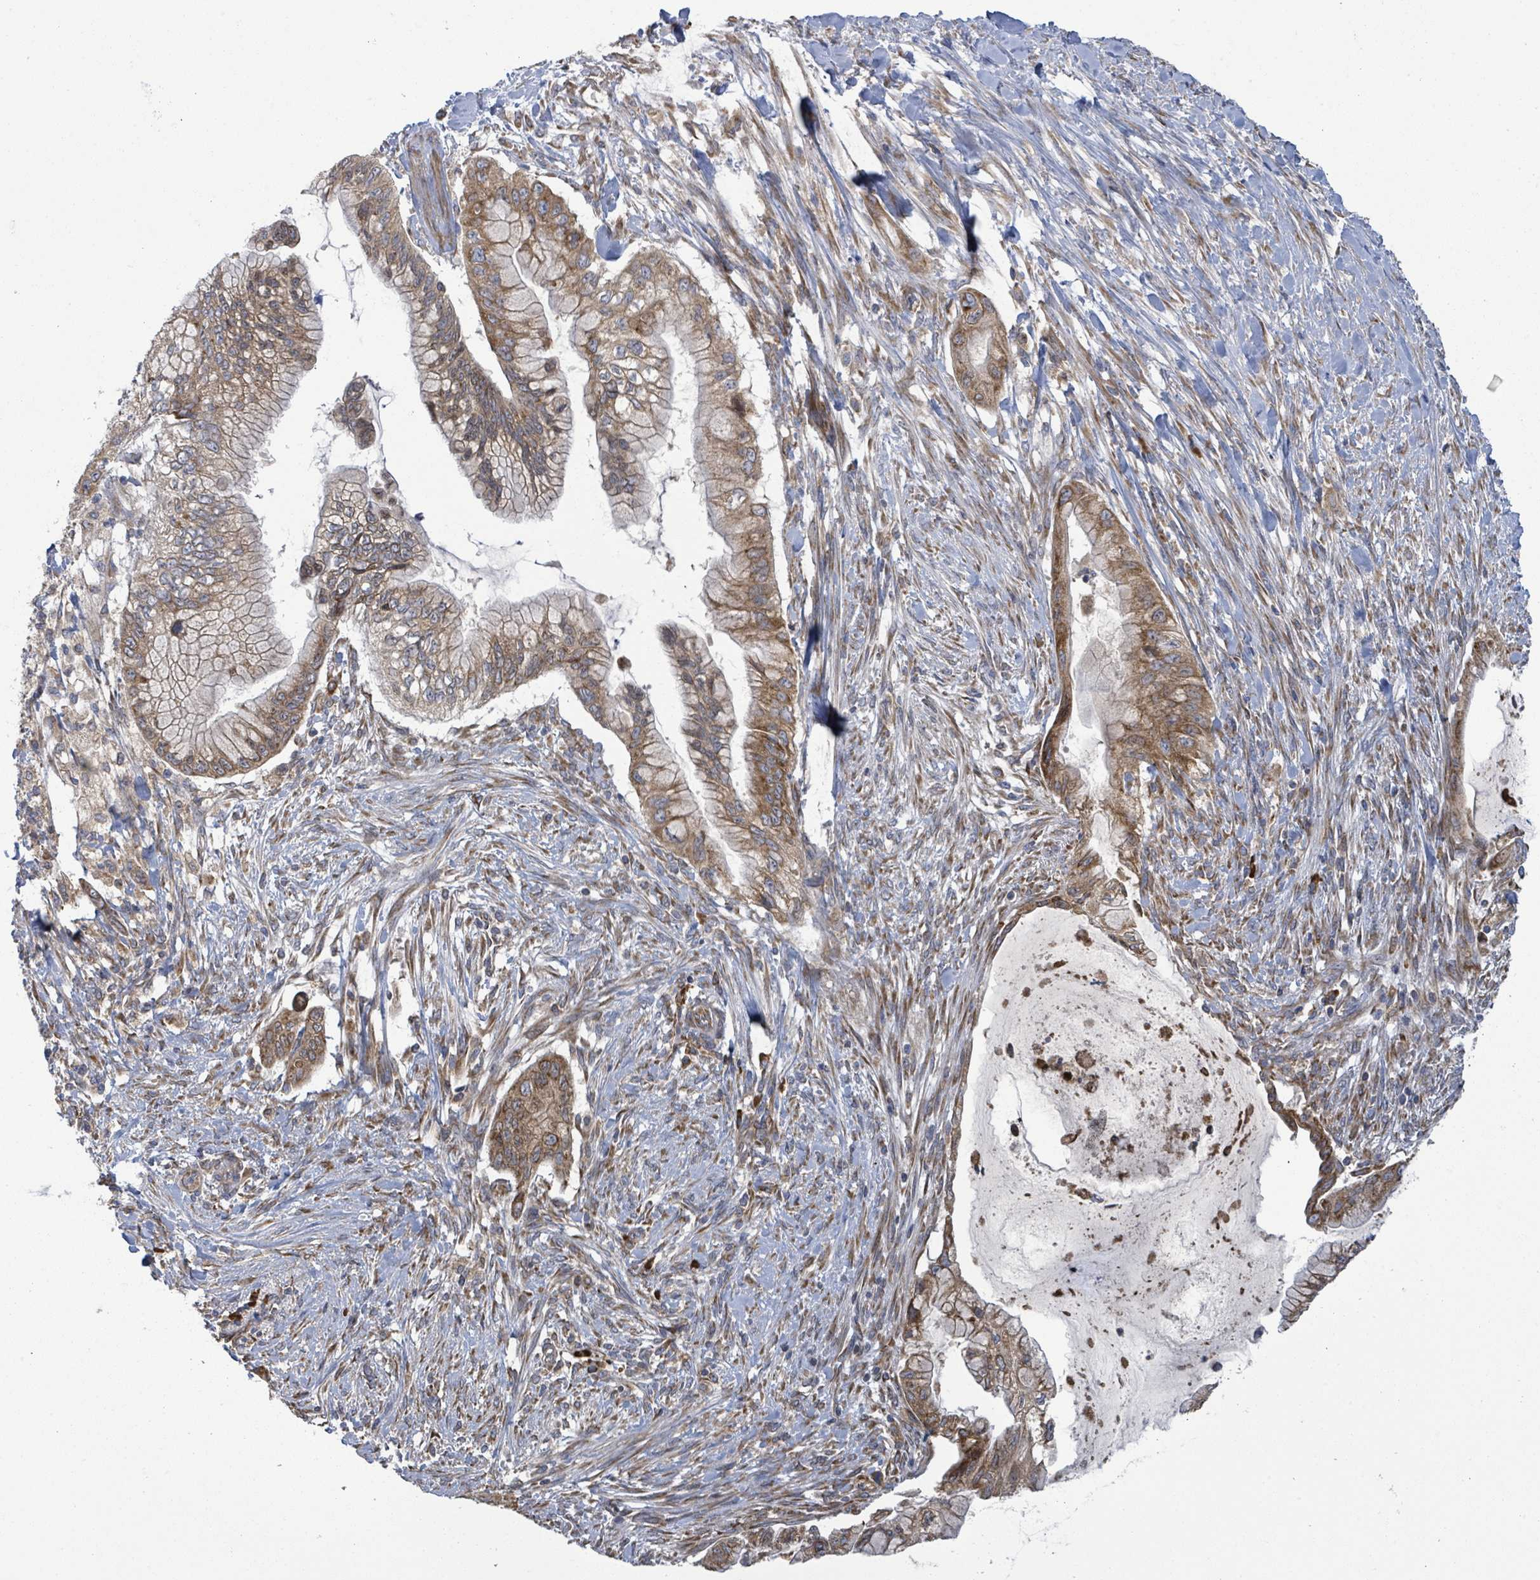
{"staining": {"intensity": "moderate", "quantity": ">75%", "location": "cytoplasmic/membranous"}, "tissue": "pancreatic cancer", "cell_type": "Tumor cells", "image_type": "cancer", "snomed": [{"axis": "morphology", "description": "Adenocarcinoma, NOS"}, {"axis": "topography", "description": "Pancreas"}], "caption": "Pancreatic cancer (adenocarcinoma) was stained to show a protein in brown. There is medium levels of moderate cytoplasmic/membranous positivity in about >75% of tumor cells. (DAB (3,3'-diaminobenzidine) = brown stain, brightfield microscopy at high magnification).", "gene": "NOMO1", "patient": {"sex": "male", "age": 48}}